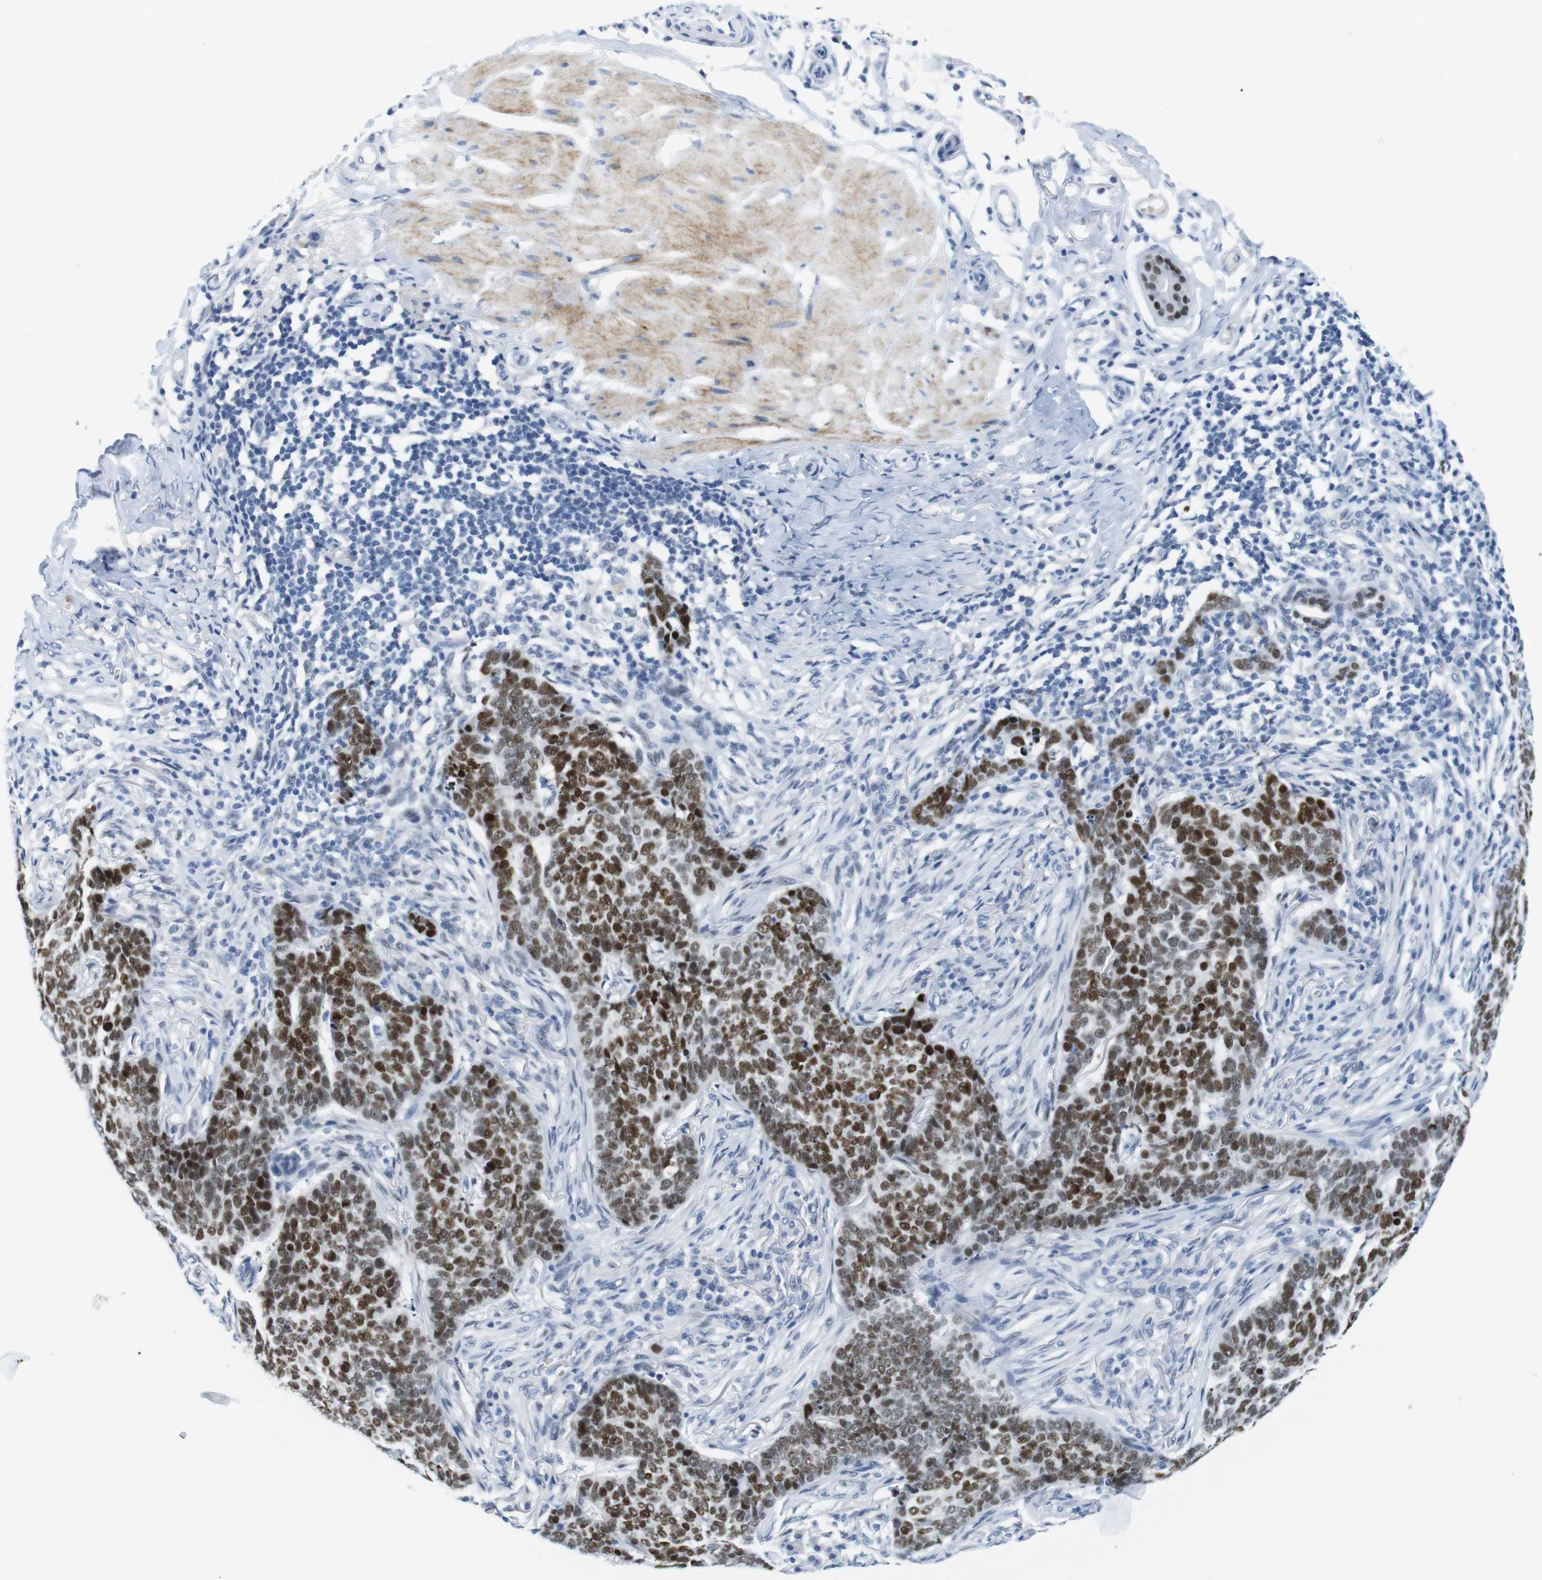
{"staining": {"intensity": "strong", "quantity": ">75%", "location": "nuclear"}, "tissue": "skin cancer", "cell_type": "Tumor cells", "image_type": "cancer", "snomed": [{"axis": "morphology", "description": "Basal cell carcinoma"}, {"axis": "topography", "description": "Skin"}], "caption": "Basal cell carcinoma (skin) stained with DAB immunohistochemistry (IHC) reveals high levels of strong nuclear staining in about >75% of tumor cells.", "gene": "TFAP2C", "patient": {"sex": "male", "age": 85}}